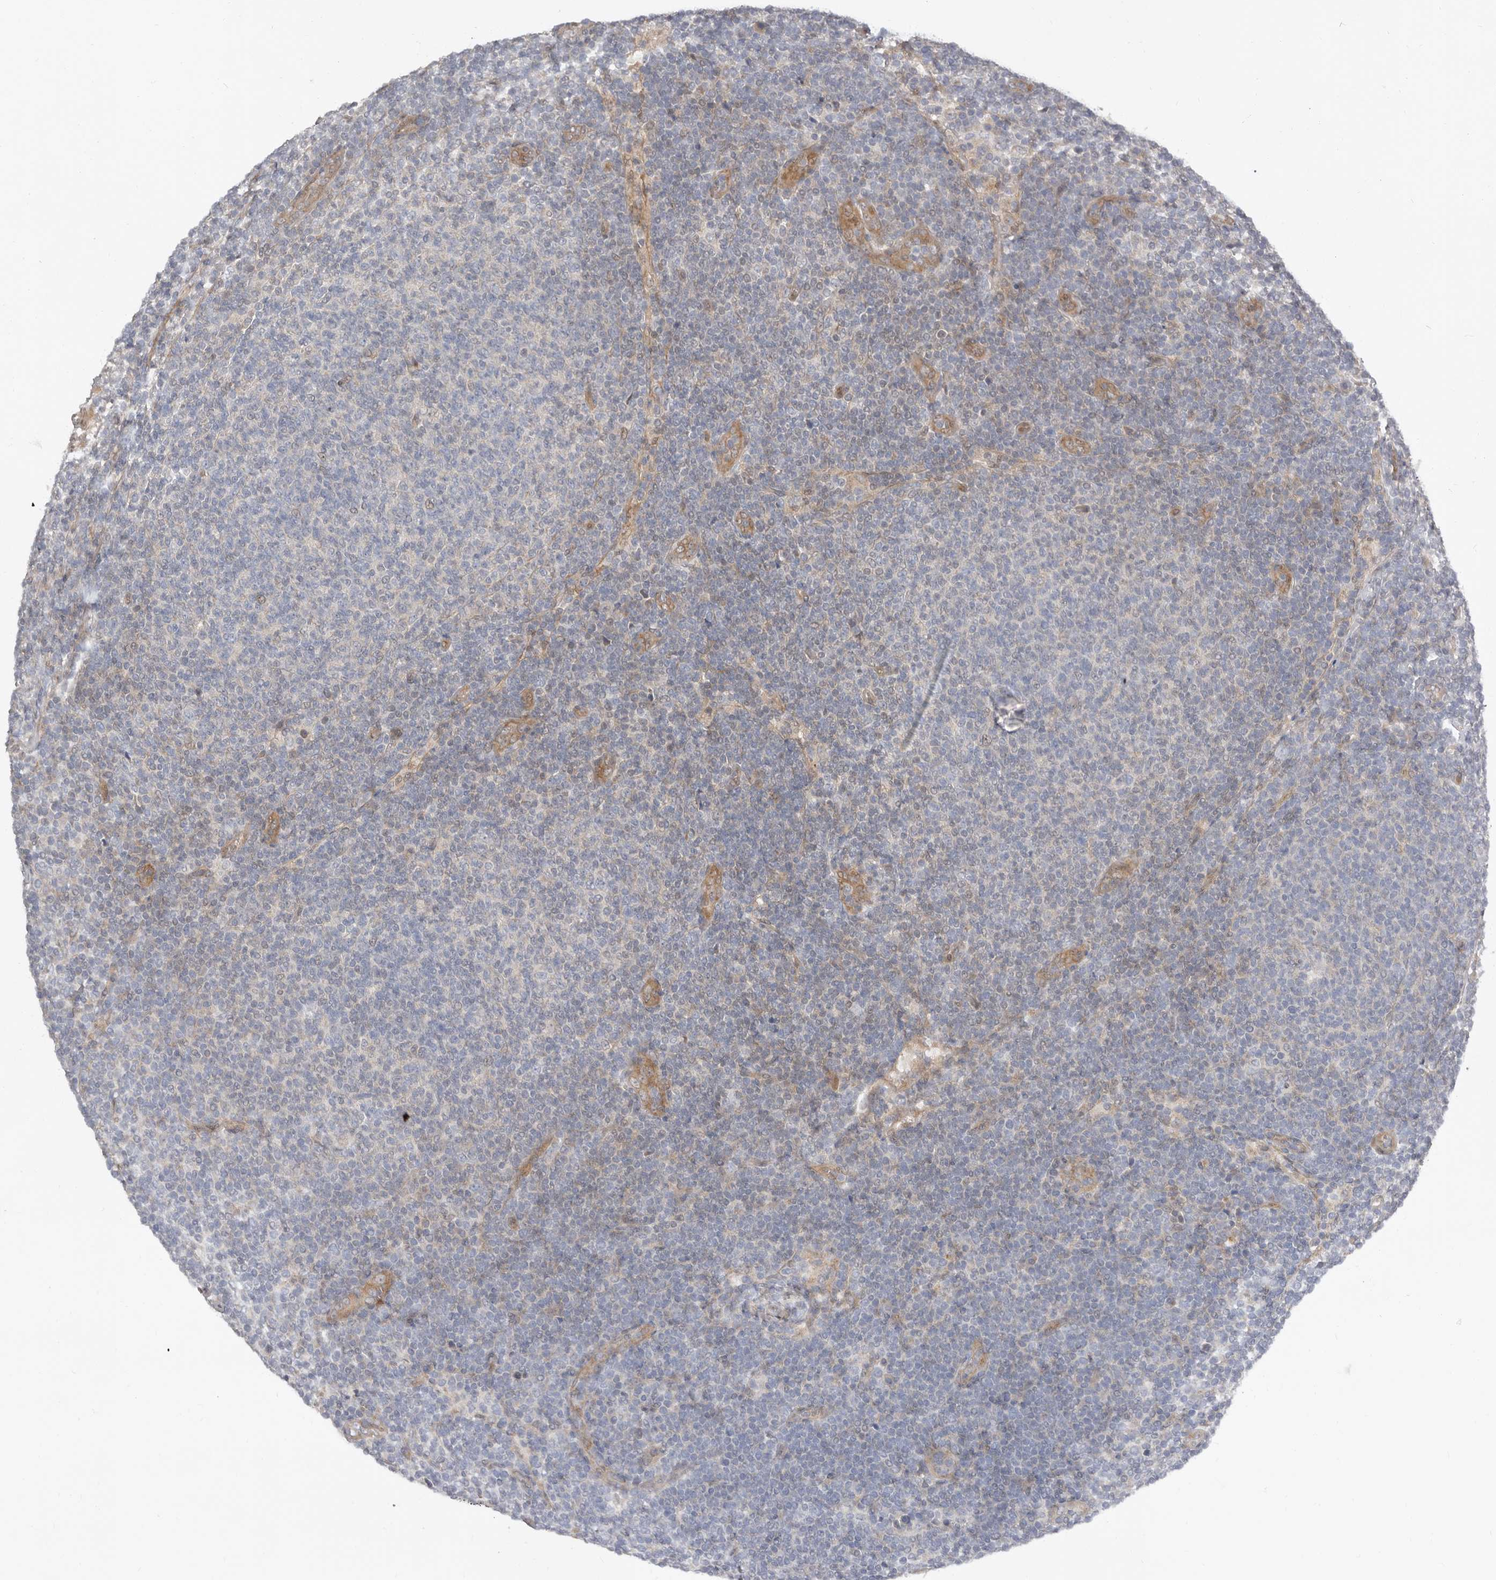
{"staining": {"intensity": "negative", "quantity": "none", "location": "none"}, "tissue": "lymphoma", "cell_type": "Tumor cells", "image_type": "cancer", "snomed": [{"axis": "morphology", "description": "Malignant lymphoma, non-Hodgkin's type, Low grade"}, {"axis": "topography", "description": "Lymph node"}], "caption": "Tumor cells are negative for protein expression in human lymphoma. The staining is performed using DAB brown chromogen with nuclei counter-stained in using hematoxylin.", "gene": "SBDS", "patient": {"sex": "male", "age": 66}}